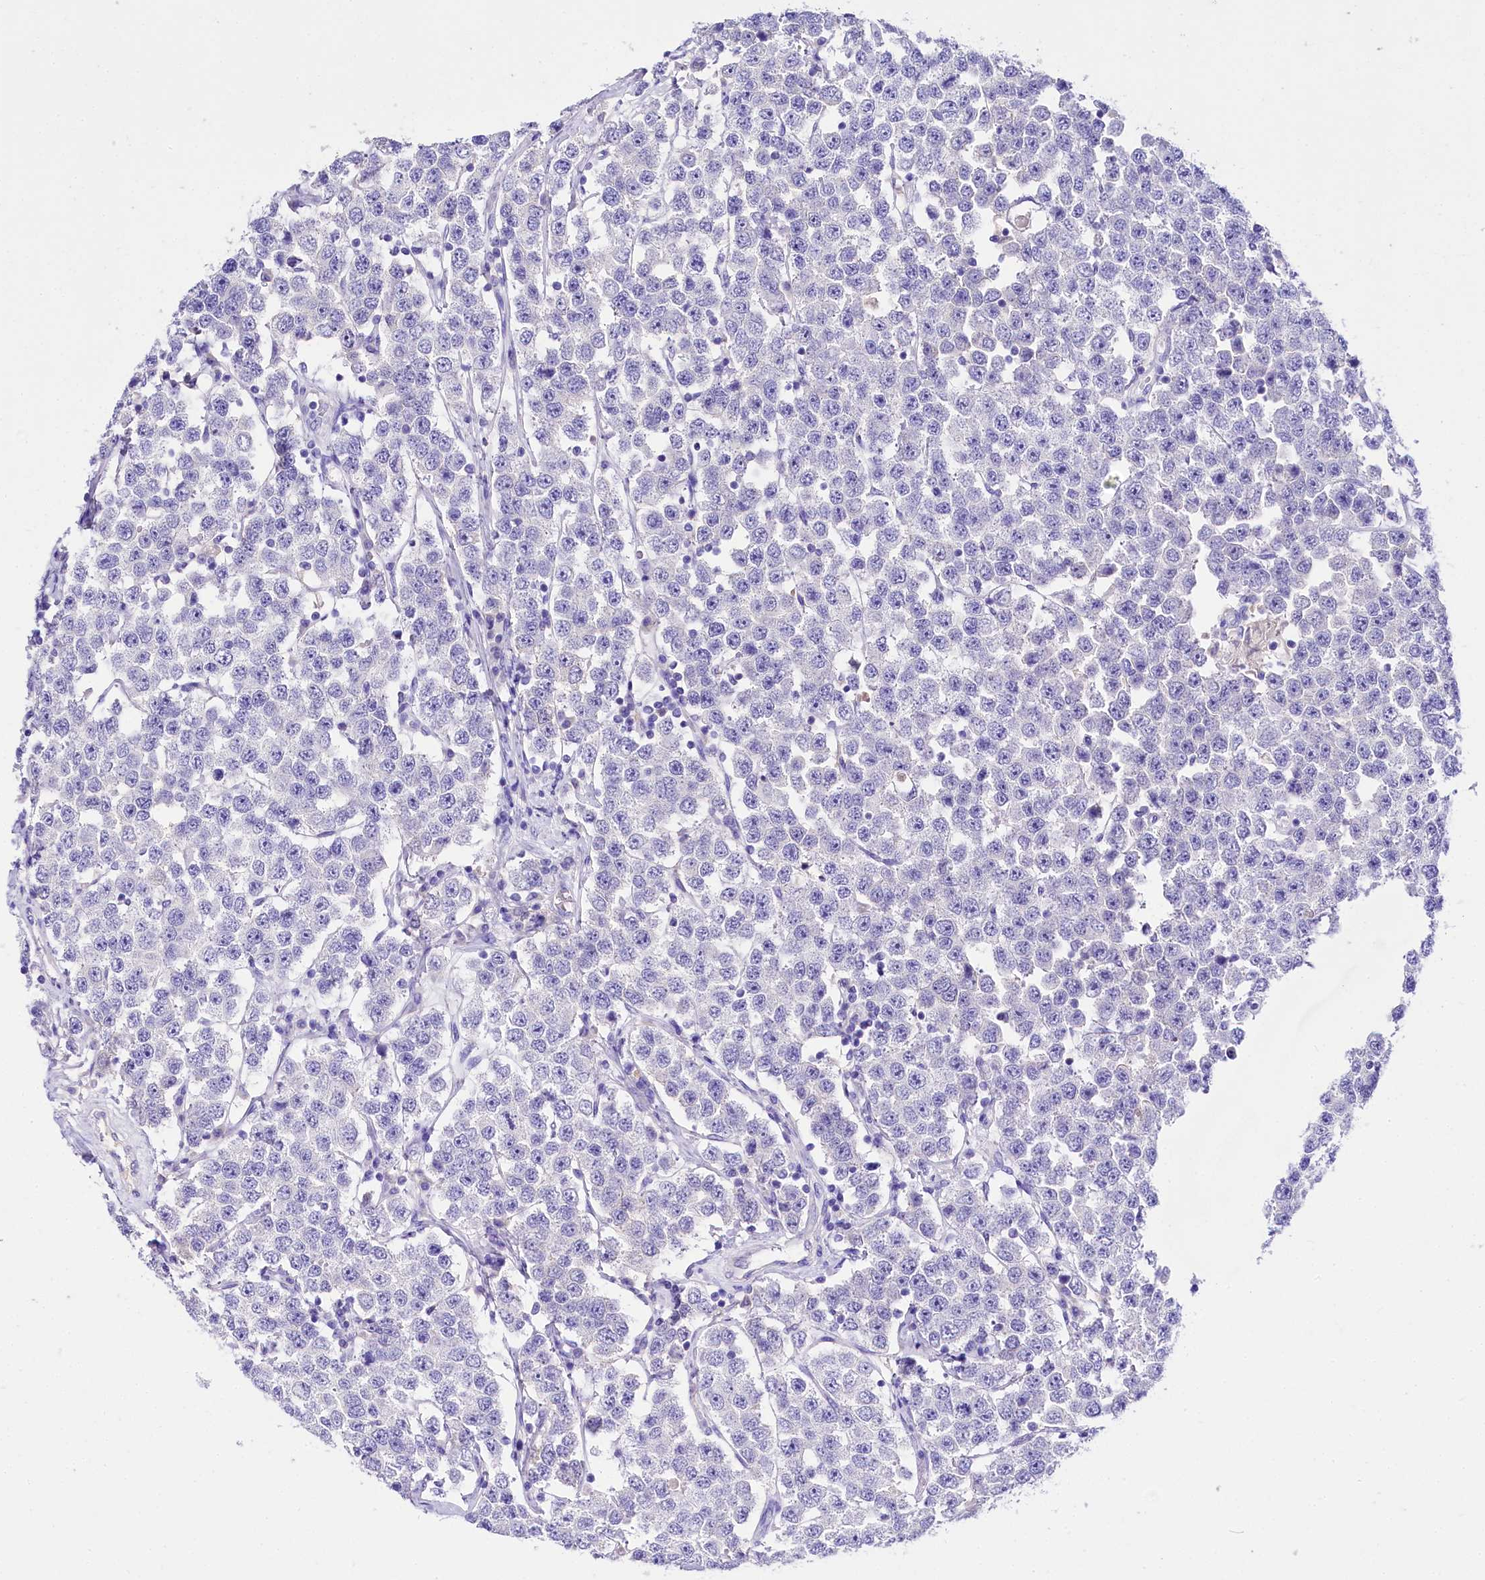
{"staining": {"intensity": "negative", "quantity": "none", "location": "none"}, "tissue": "testis cancer", "cell_type": "Tumor cells", "image_type": "cancer", "snomed": [{"axis": "morphology", "description": "Seminoma, NOS"}, {"axis": "topography", "description": "Testis"}], "caption": "Human testis cancer (seminoma) stained for a protein using IHC reveals no staining in tumor cells.", "gene": "A2ML1", "patient": {"sex": "male", "age": 28}}